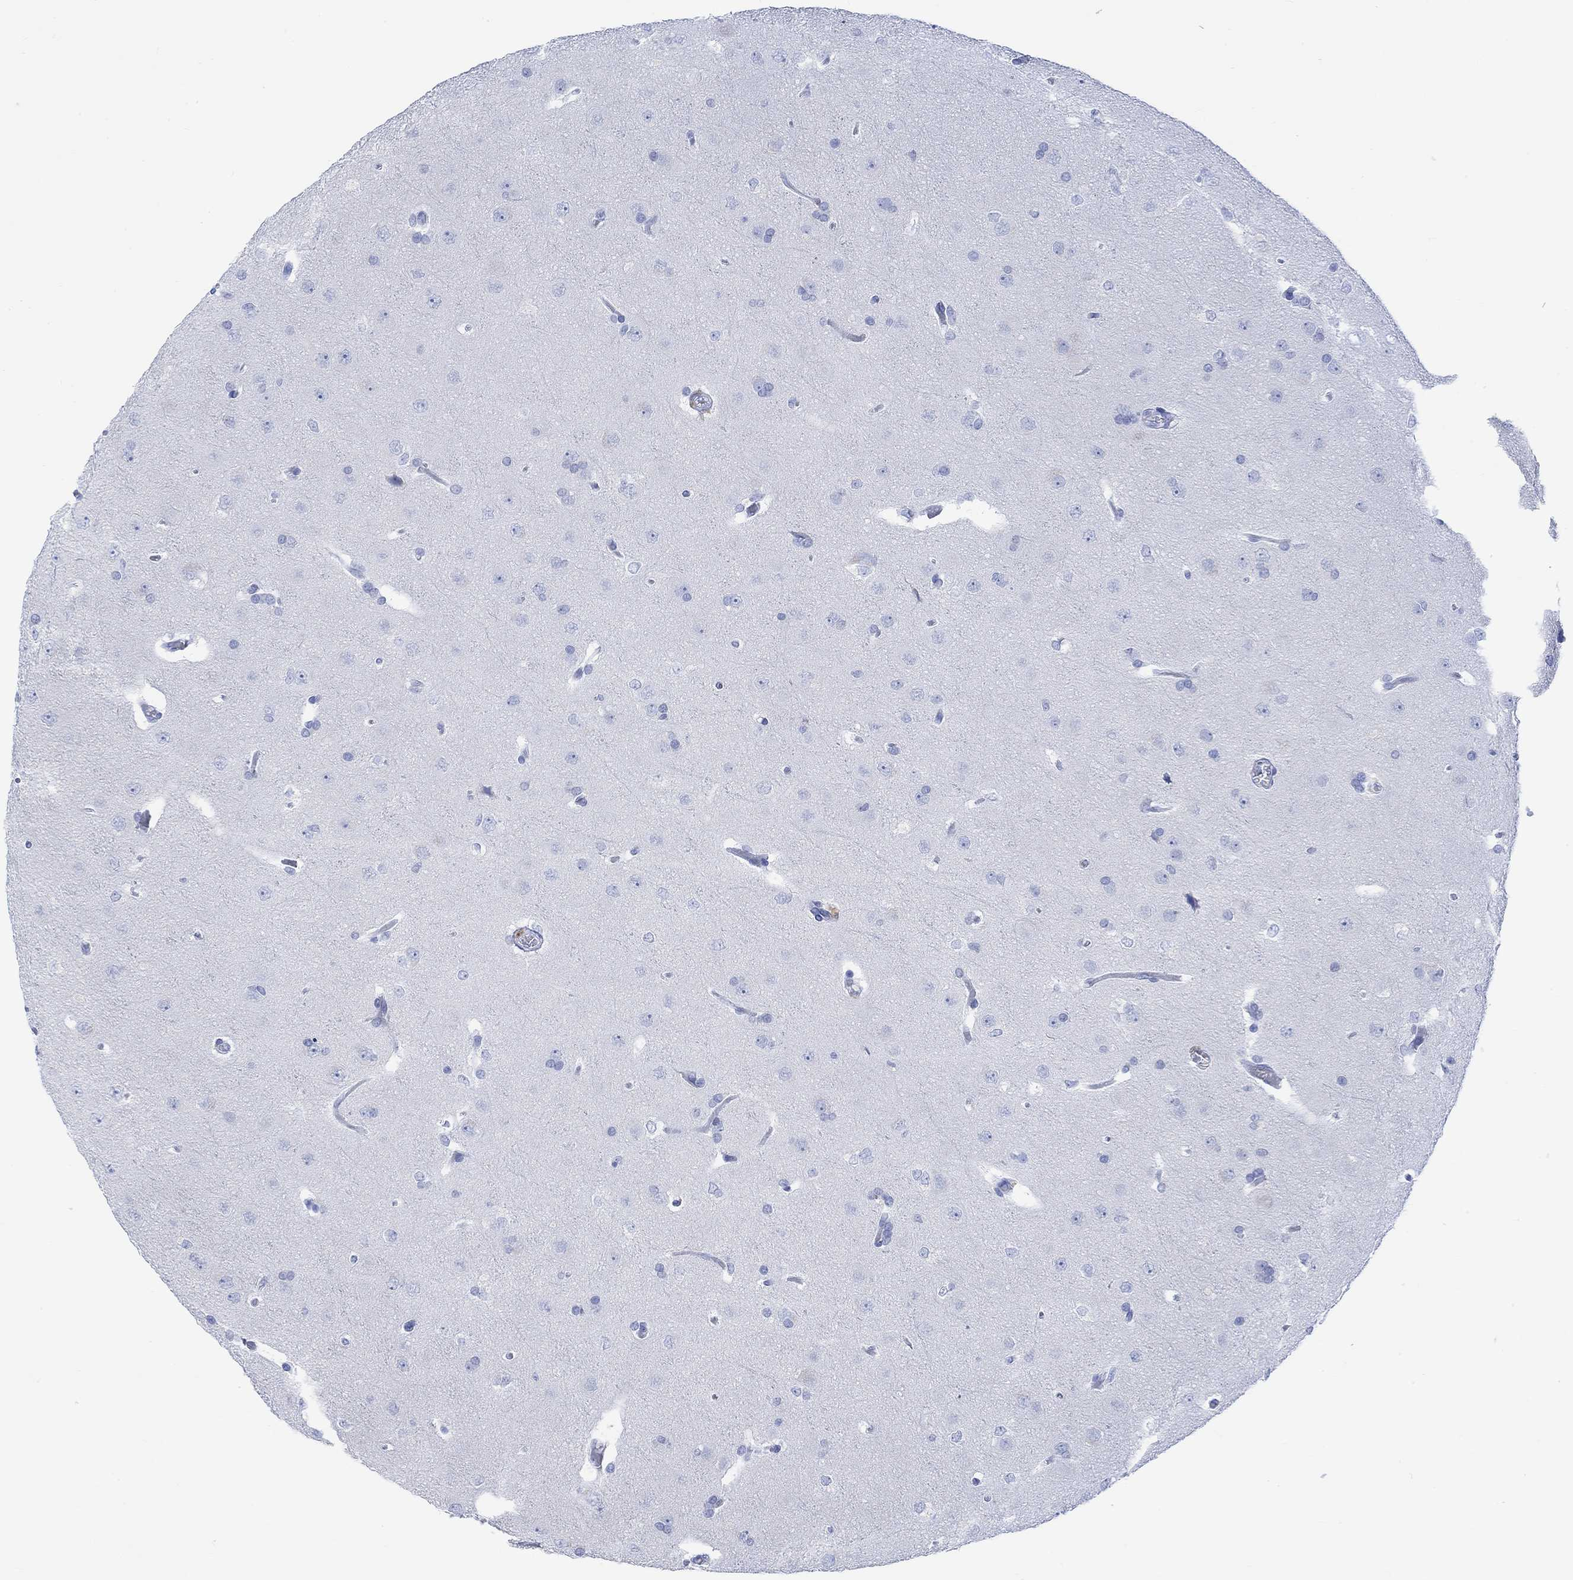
{"staining": {"intensity": "negative", "quantity": "none", "location": "none"}, "tissue": "glioma", "cell_type": "Tumor cells", "image_type": "cancer", "snomed": [{"axis": "morphology", "description": "Glioma, malignant, Low grade"}, {"axis": "topography", "description": "Brain"}], "caption": "This is a image of immunohistochemistry staining of glioma, which shows no staining in tumor cells.", "gene": "CALCA", "patient": {"sex": "female", "age": 32}}